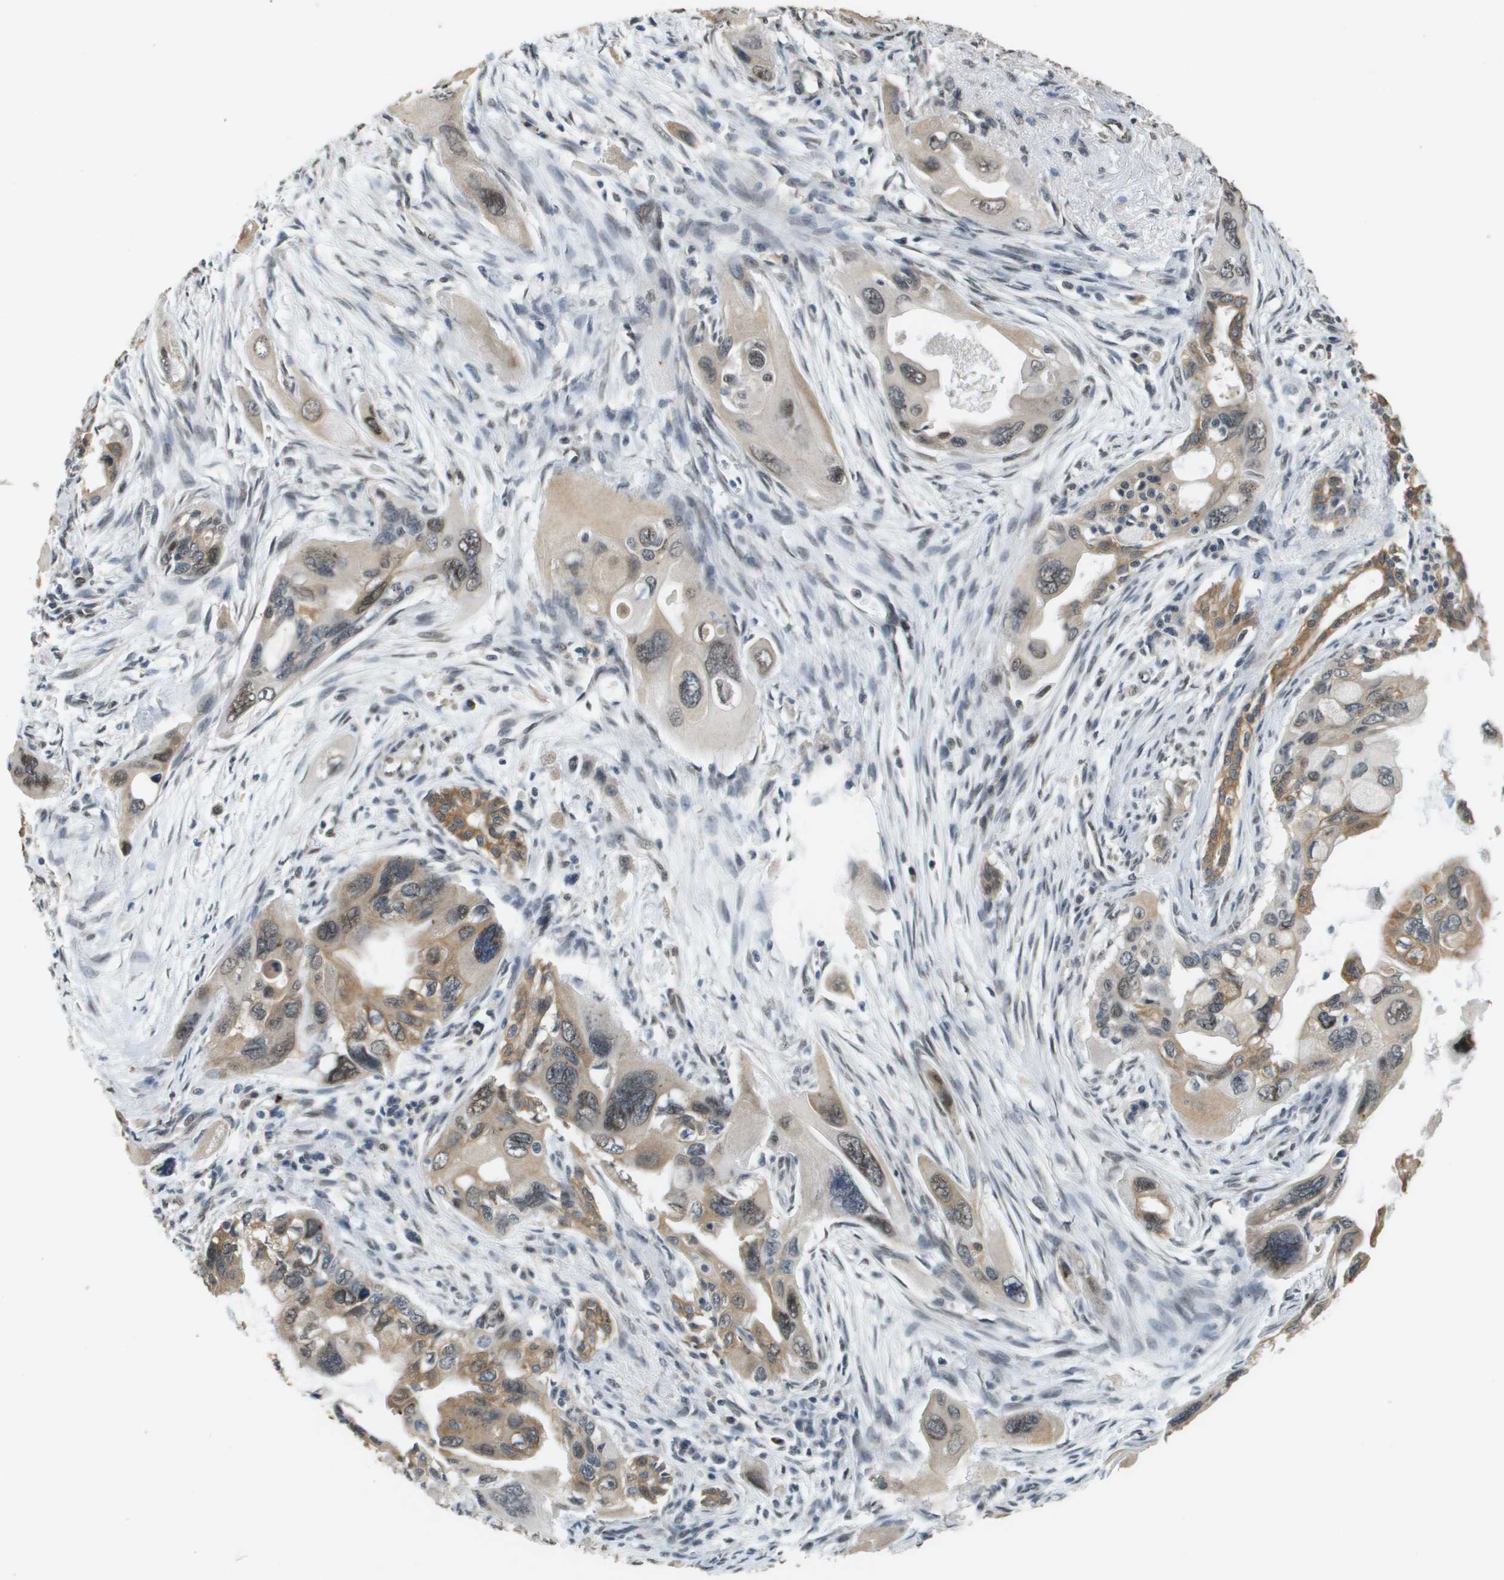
{"staining": {"intensity": "moderate", "quantity": "25%-75%", "location": "cytoplasmic/membranous,nuclear"}, "tissue": "pancreatic cancer", "cell_type": "Tumor cells", "image_type": "cancer", "snomed": [{"axis": "morphology", "description": "Adenocarcinoma, NOS"}, {"axis": "topography", "description": "Pancreas"}], "caption": "A brown stain labels moderate cytoplasmic/membranous and nuclear staining of a protein in pancreatic cancer (adenocarcinoma) tumor cells.", "gene": "FANCC", "patient": {"sex": "male", "age": 73}}